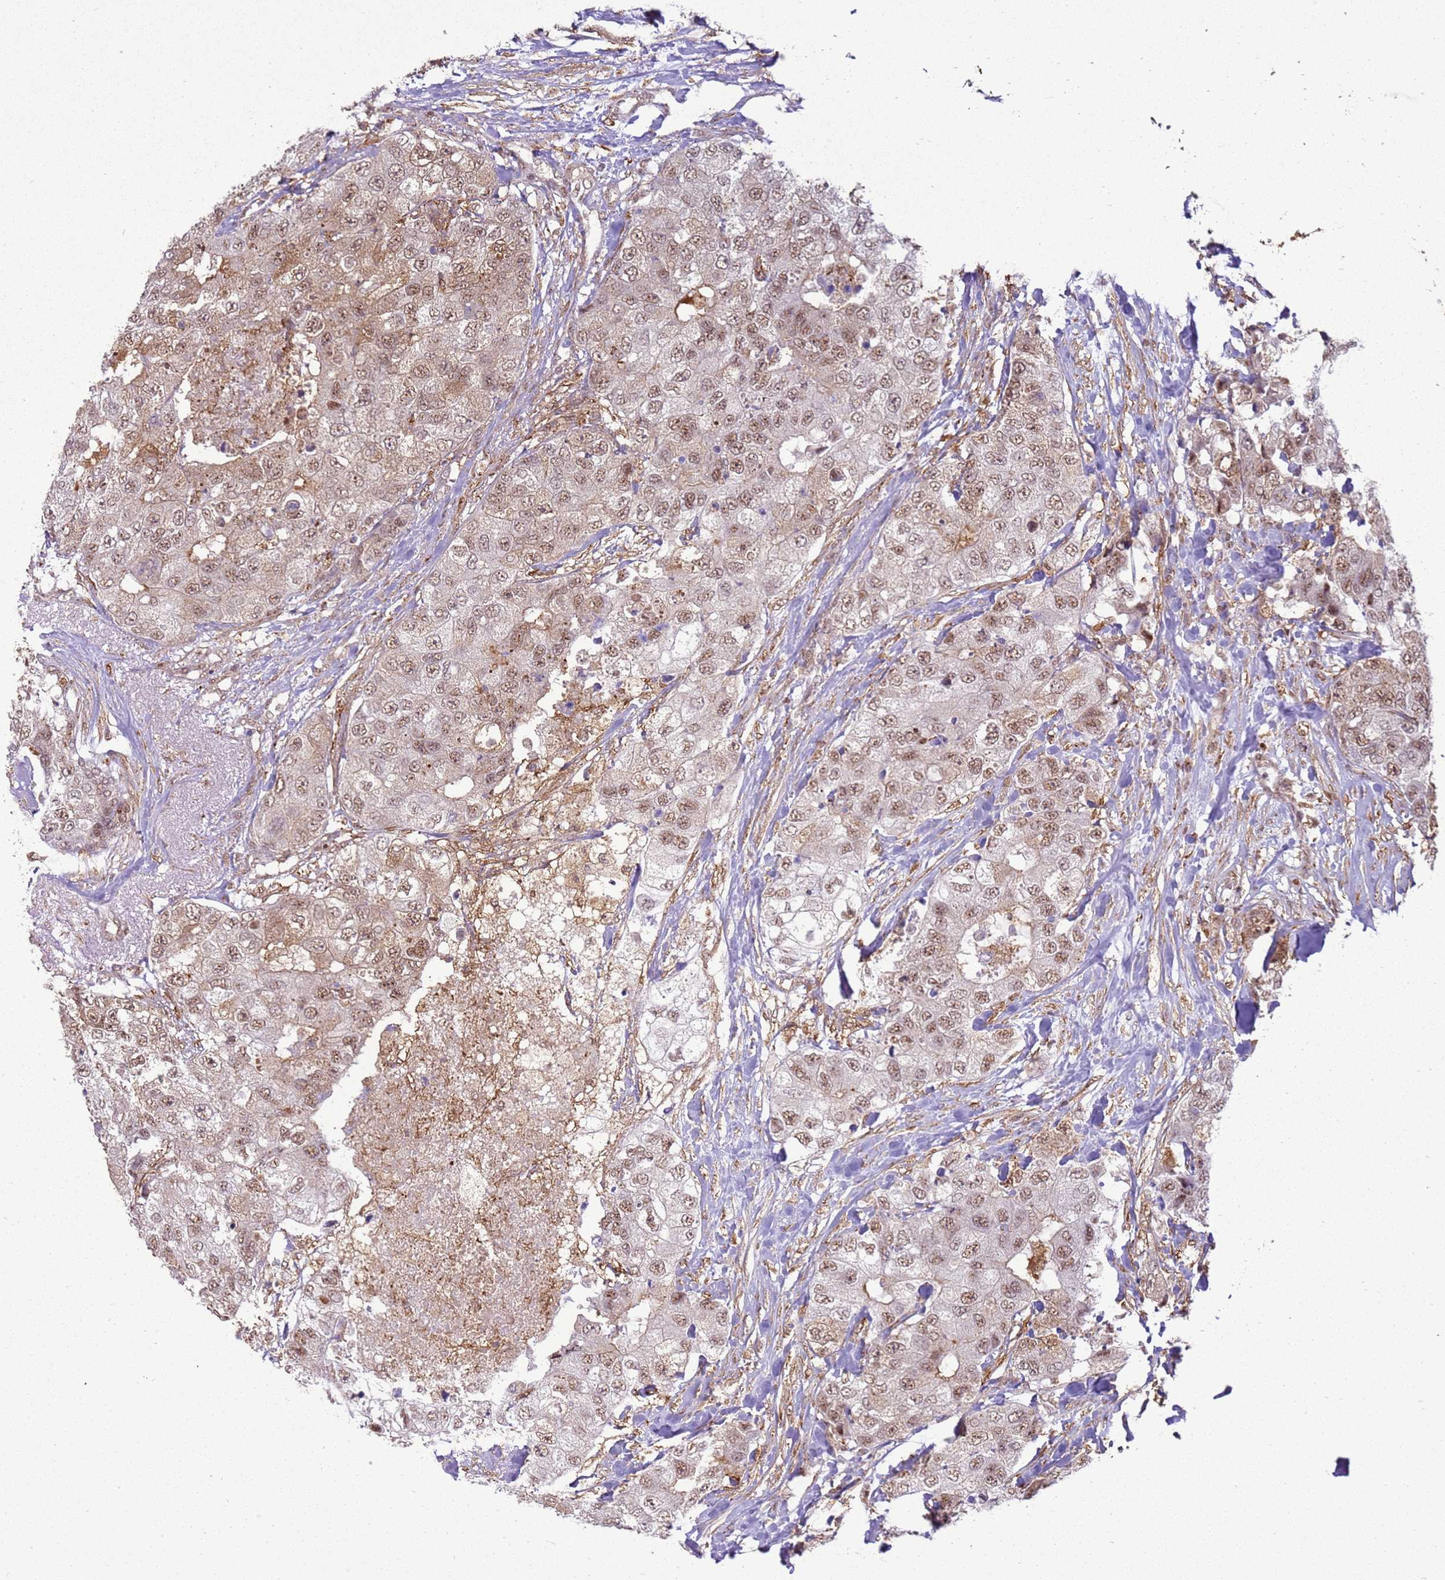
{"staining": {"intensity": "weak", "quantity": ">75%", "location": "cytoplasmic/membranous,nuclear"}, "tissue": "breast cancer", "cell_type": "Tumor cells", "image_type": "cancer", "snomed": [{"axis": "morphology", "description": "Duct carcinoma"}, {"axis": "topography", "description": "Breast"}], "caption": "Immunohistochemical staining of human intraductal carcinoma (breast) shows low levels of weak cytoplasmic/membranous and nuclear protein expression in approximately >75% of tumor cells. Nuclei are stained in blue.", "gene": "GABRE", "patient": {"sex": "female", "age": 62}}